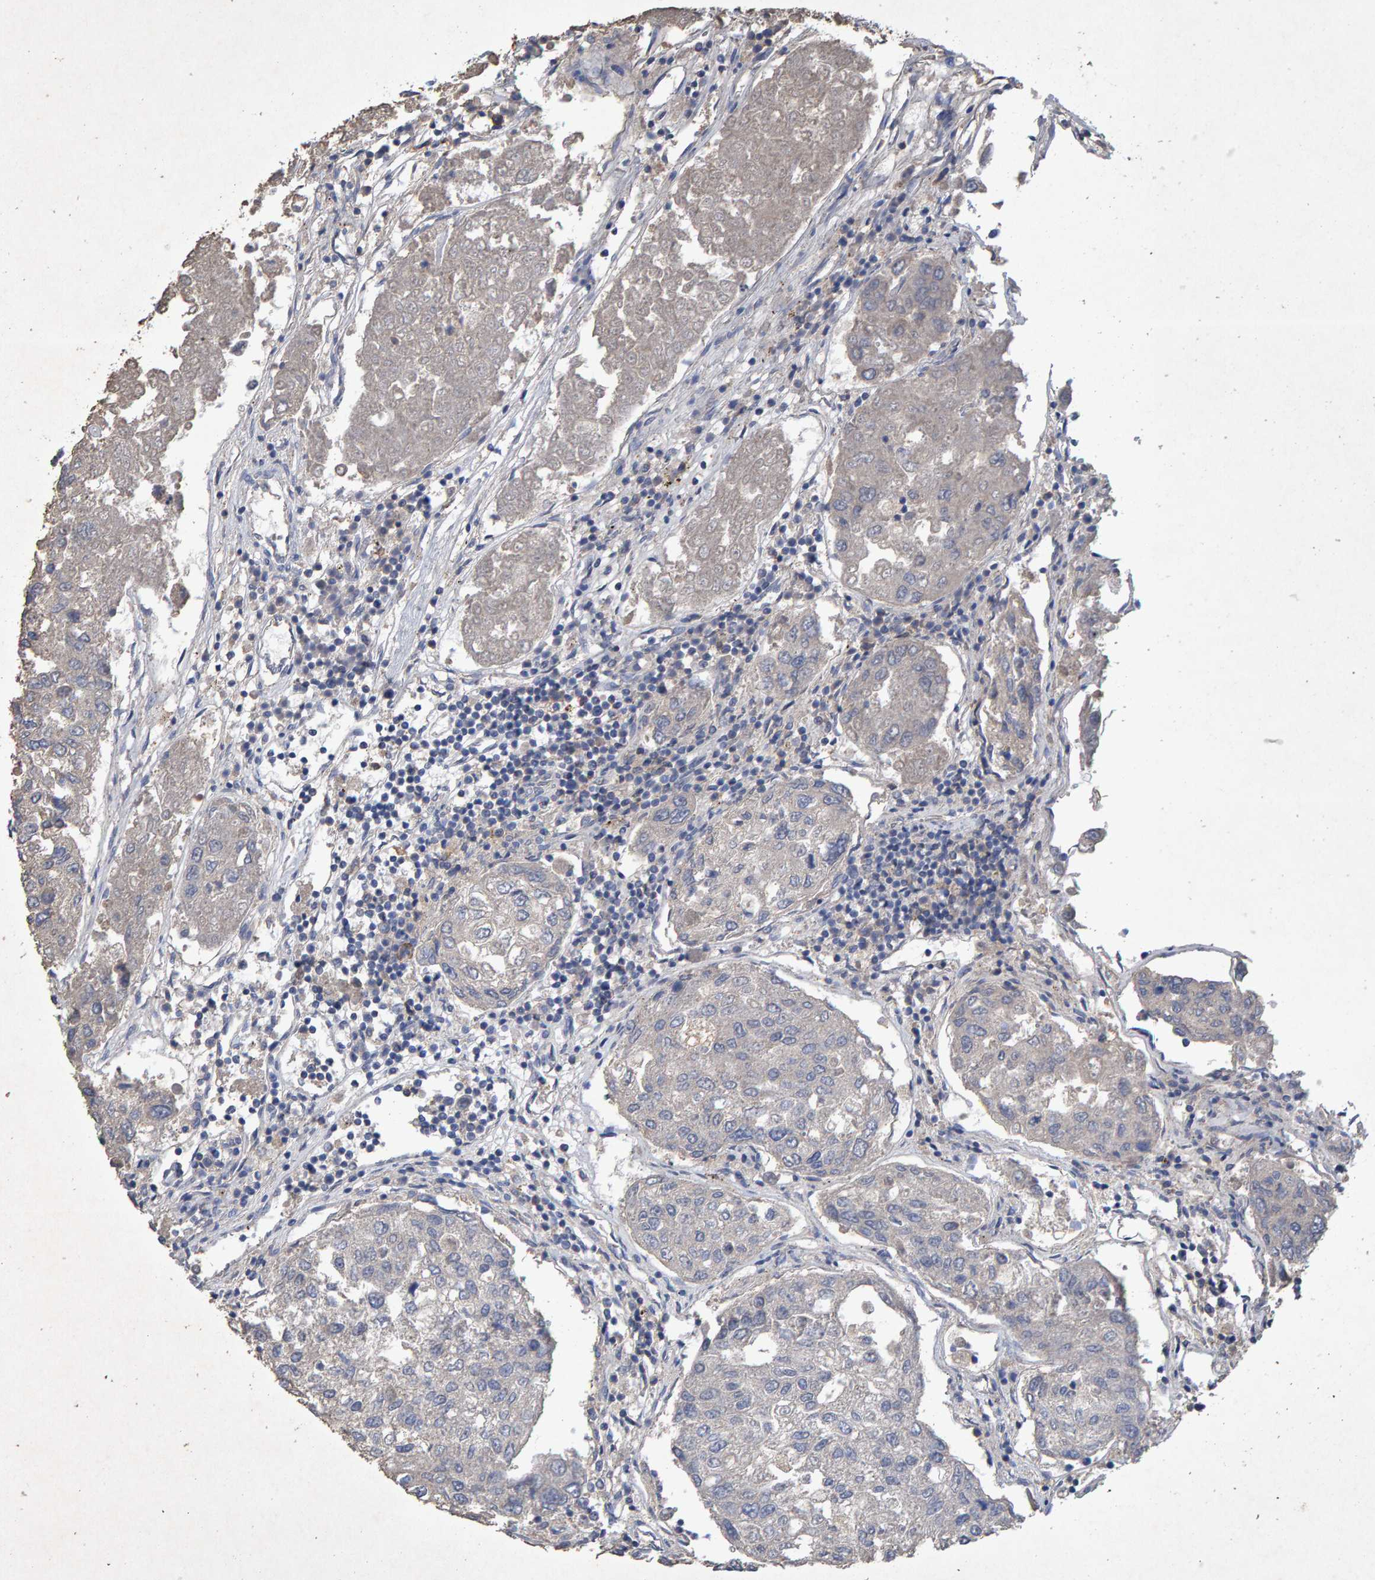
{"staining": {"intensity": "negative", "quantity": "none", "location": "none"}, "tissue": "urothelial cancer", "cell_type": "Tumor cells", "image_type": "cancer", "snomed": [{"axis": "morphology", "description": "Urothelial carcinoma, High grade"}, {"axis": "topography", "description": "Lymph node"}, {"axis": "topography", "description": "Urinary bladder"}], "caption": "The micrograph demonstrates no significant positivity in tumor cells of urothelial carcinoma (high-grade).", "gene": "CTH", "patient": {"sex": "male", "age": 51}}